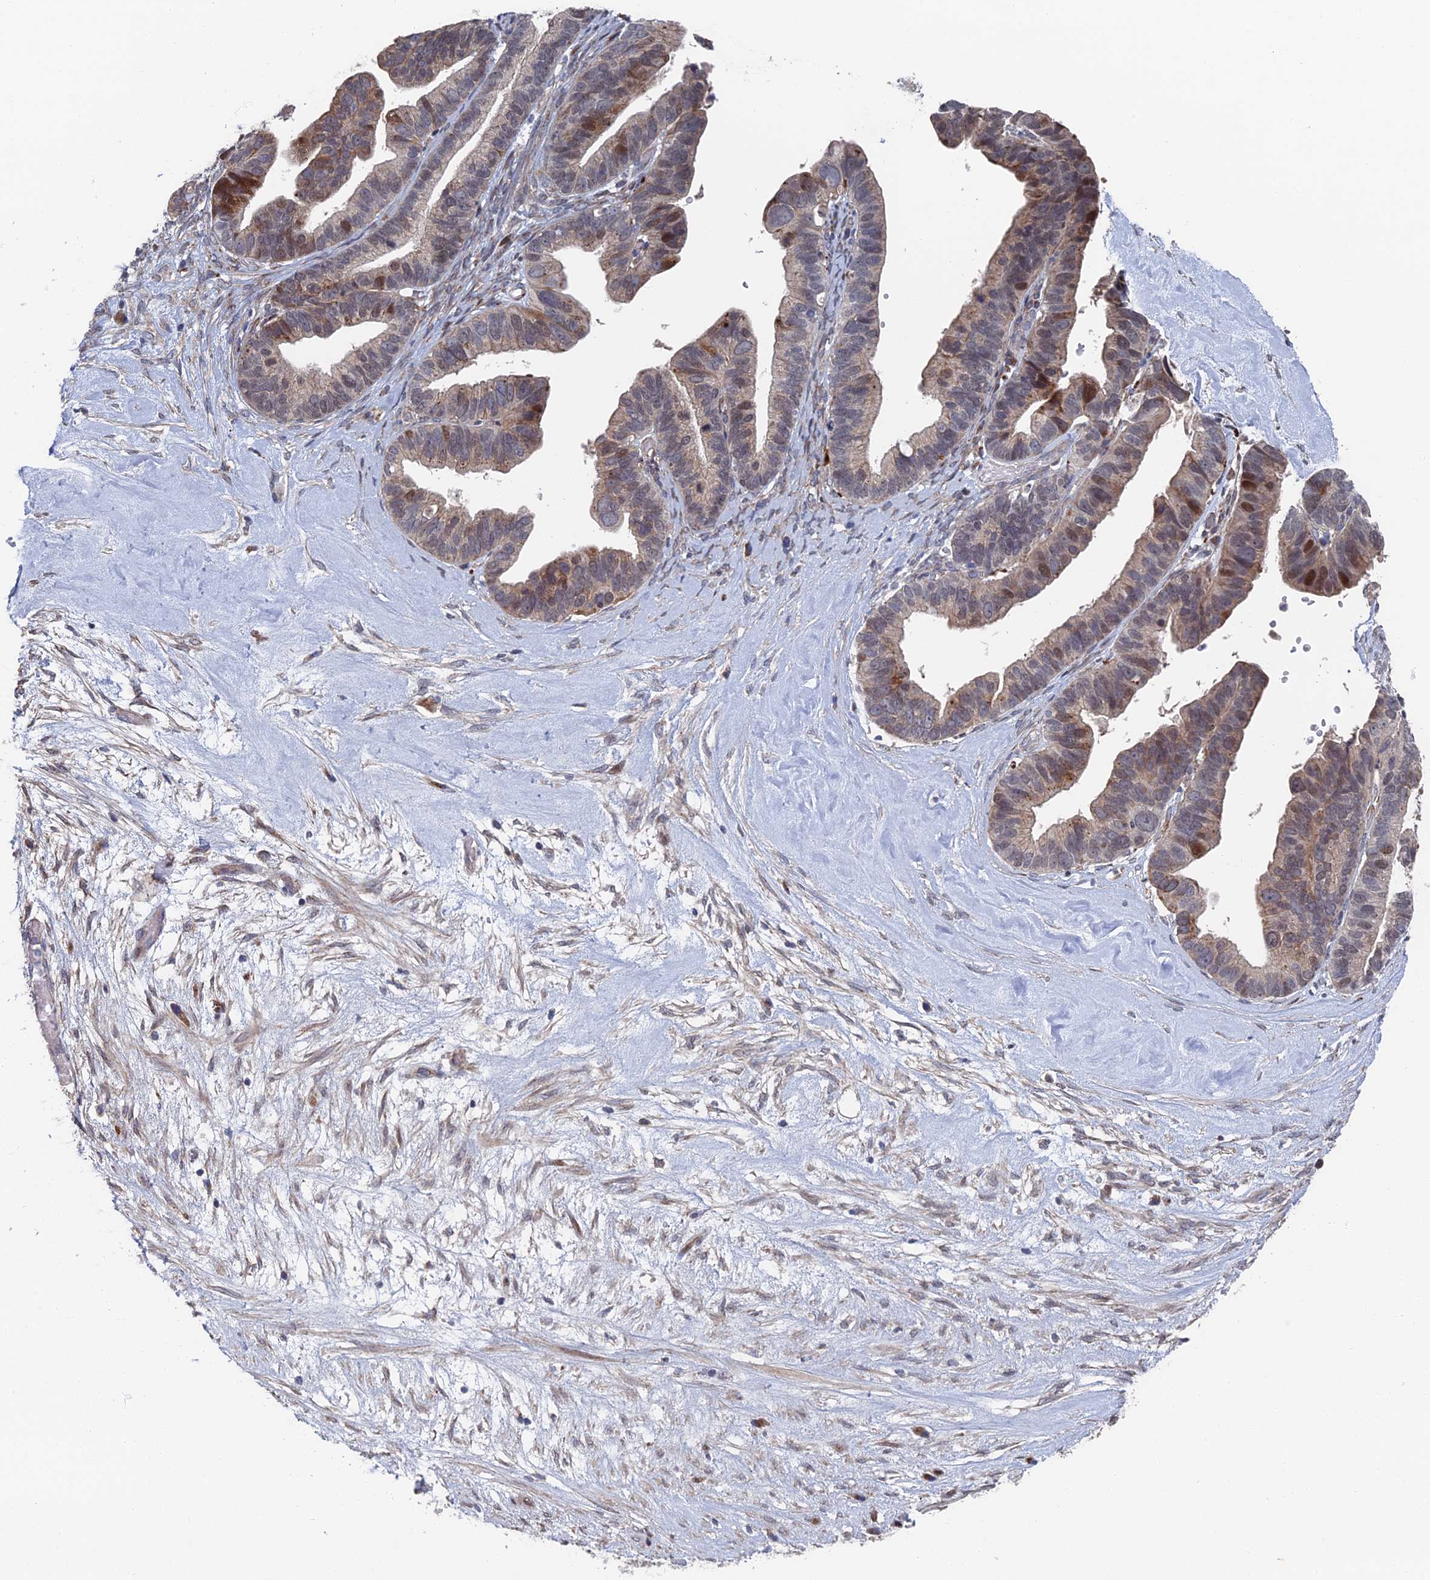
{"staining": {"intensity": "moderate", "quantity": "<25%", "location": "cytoplasmic/membranous,nuclear"}, "tissue": "ovarian cancer", "cell_type": "Tumor cells", "image_type": "cancer", "snomed": [{"axis": "morphology", "description": "Cystadenocarcinoma, serous, NOS"}, {"axis": "topography", "description": "Ovary"}], "caption": "This image exhibits immunohistochemistry staining of human ovarian cancer (serous cystadenocarcinoma), with low moderate cytoplasmic/membranous and nuclear expression in approximately <25% of tumor cells.", "gene": "GTF2IRD1", "patient": {"sex": "female", "age": 56}}